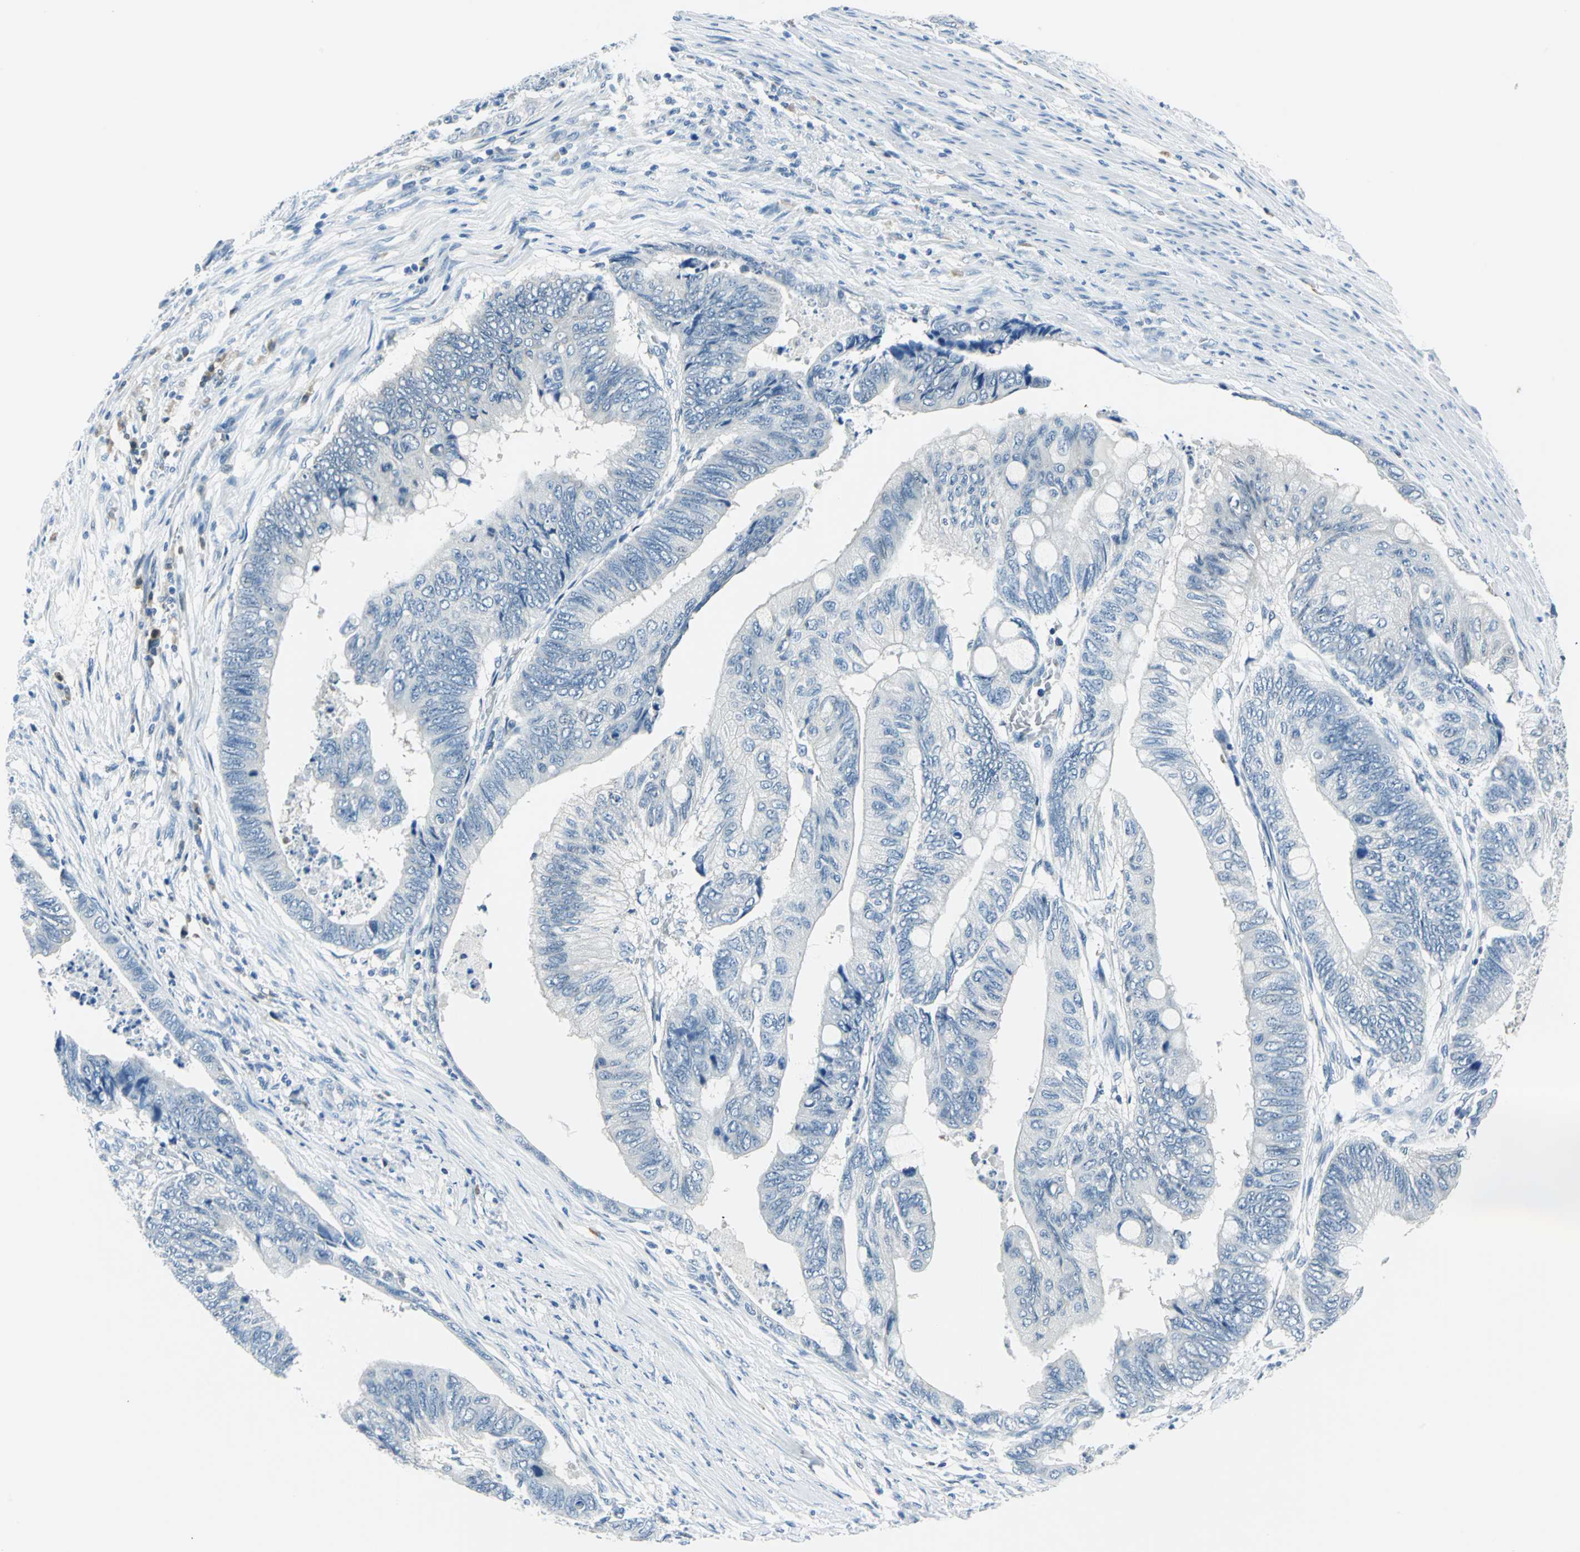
{"staining": {"intensity": "negative", "quantity": "none", "location": "none"}, "tissue": "colorectal cancer", "cell_type": "Tumor cells", "image_type": "cancer", "snomed": [{"axis": "morphology", "description": "Normal tissue, NOS"}, {"axis": "morphology", "description": "Adenocarcinoma, NOS"}, {"axis": "topography", "description": "Rectum"}, {"axis": "topography", "description": "Peripheral nerve tissue"}], "caption": "This photomicrograph is of adenocarcinoma (colorectal) stained with immunohistochemistry (IHC) to label a protein in brown with the nuclei are counter-stained blue. There is no expression in tumor cells.", "gene": "AKR1A1", "patient": {"sex": "male", "age": 92}}